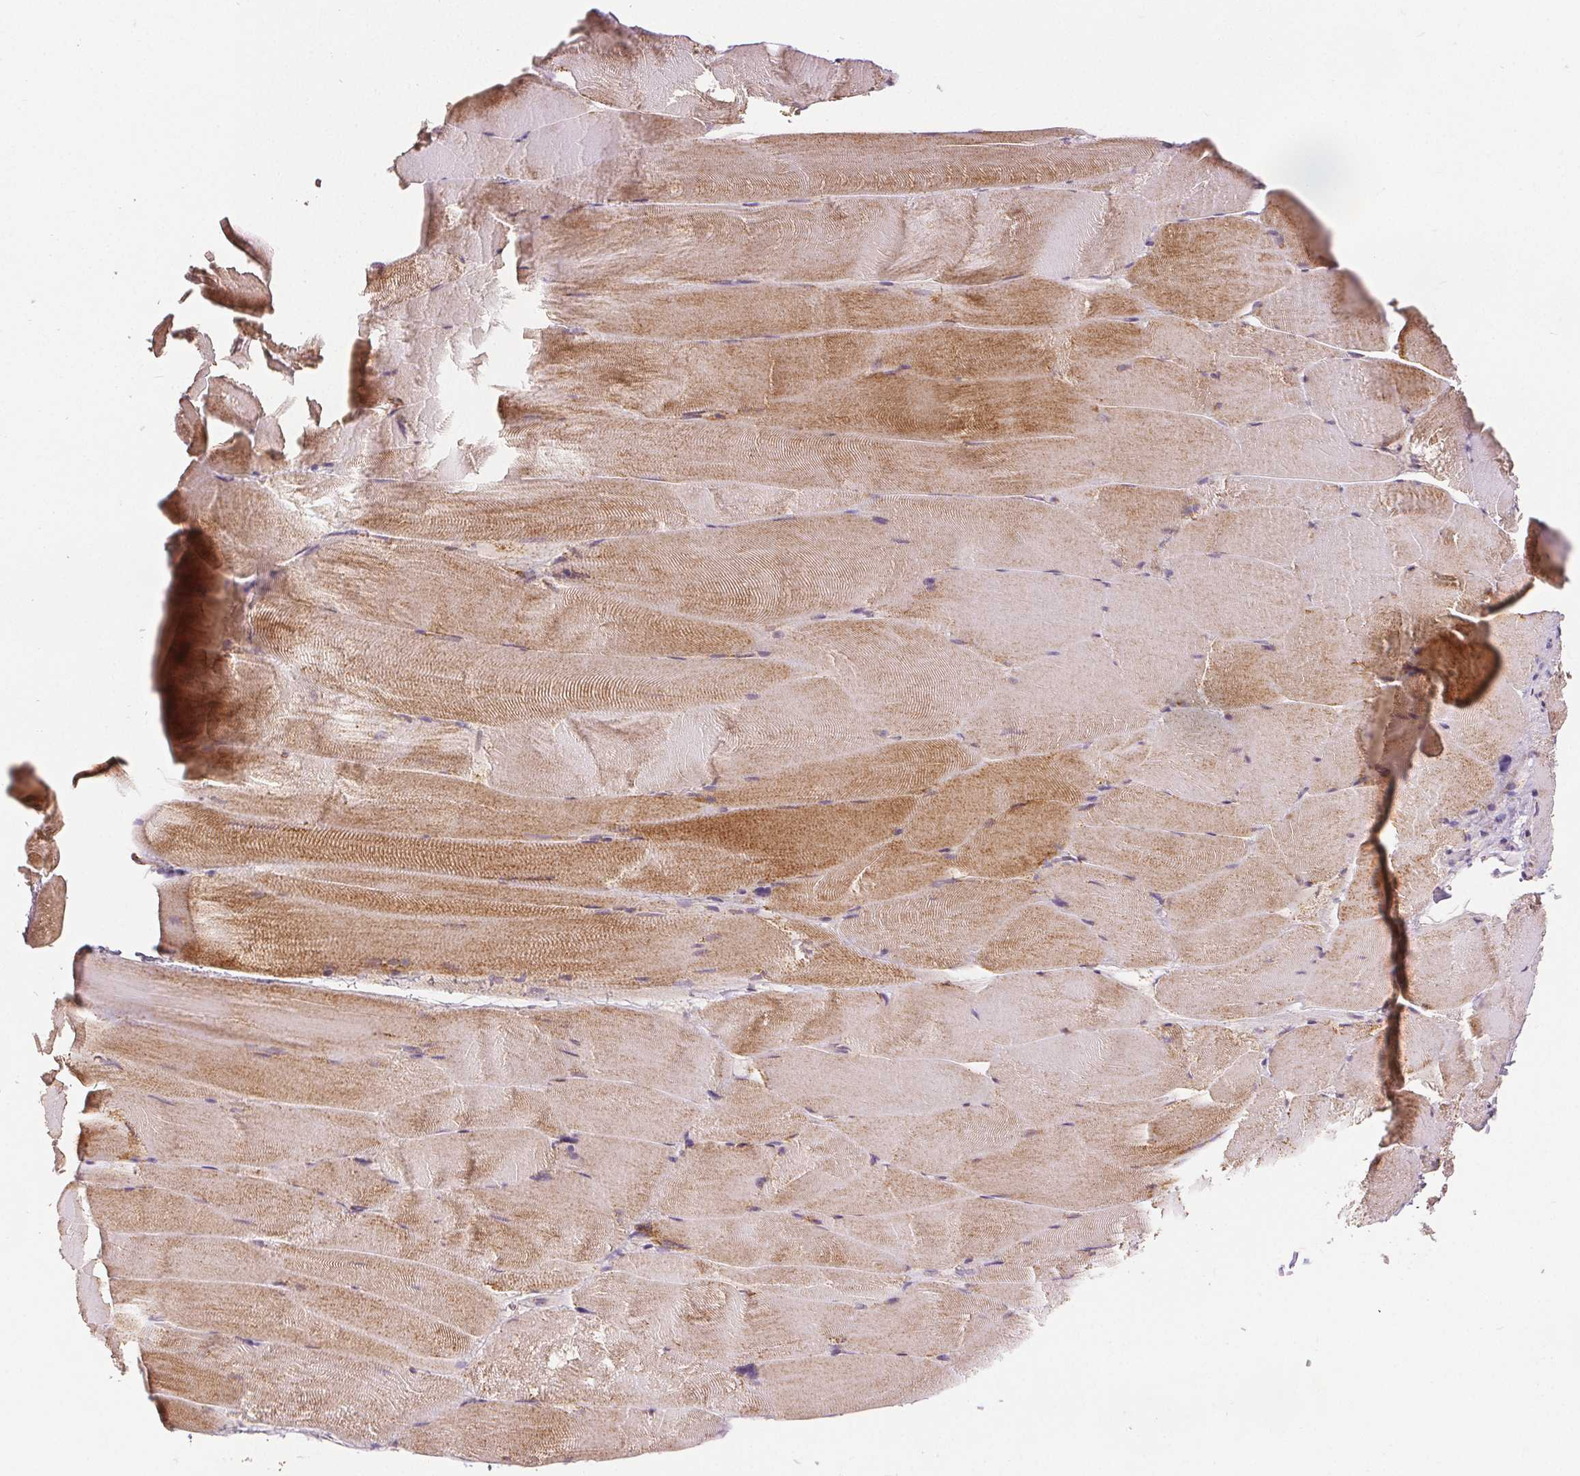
{"staining": {"intensity": "moderate", "quantity": "25%-75%", "location": "cytoplasmic/membranous"}, "tissue": "skeletal muscle", "cell_type": "Myocytes", "image_type": "normal", "snomed": [{"axis": "morphology", "description": "Normal tissue, NOS"}, {"axis": "topography", "description": "Skeletal muscle"}], "caption": "Skeletal muscle was stained to show a protein in brown. There is medium levels of moderate cytoplasmic/membranous staining in about 25%-75% of myocytes. Nuclei are stained in blue.", "gene": "SDHB", "patient": {"sex": "female", "age": 64}}